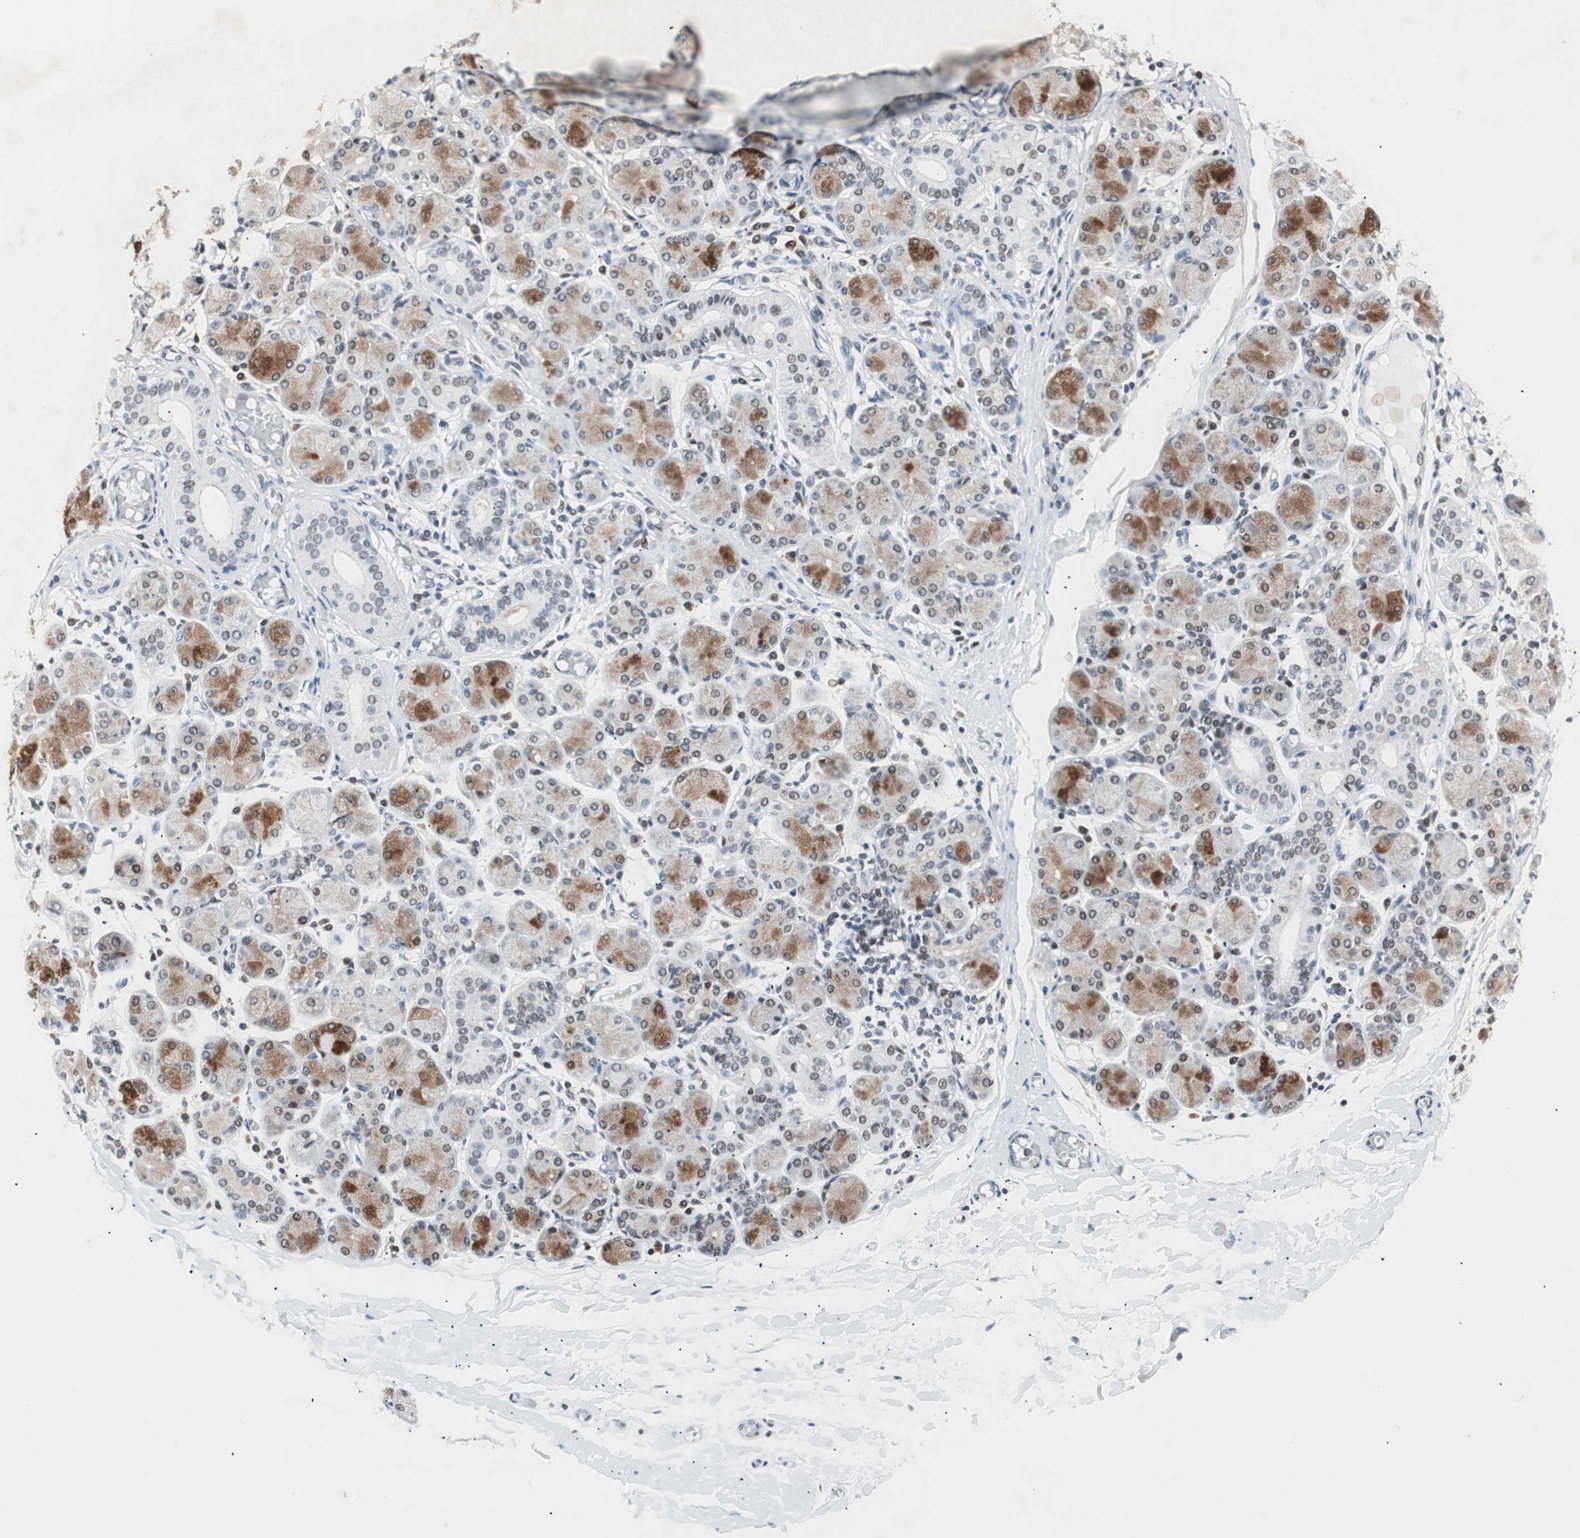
{"staining": {"intensity": "moderate", "quantity": "<25%", "location": "cytoplasmic/membranous"}, "tissue": "salivary gland", "cell_type": "Glandular cells", "image_type": "normal", "snomed": [{"axis": "morphology", "description": "Normal tissue, NOS"}, {"axis": "topography", "description": "Salivary gland"}], "caption": "Moderate cytoplasmic/membranous positivity for a protein is present in approximately <25% of glandular cells of normal salivary gland using IHC.", "gene": "POLH", "patient": {"sex": "female", "age": 24}}